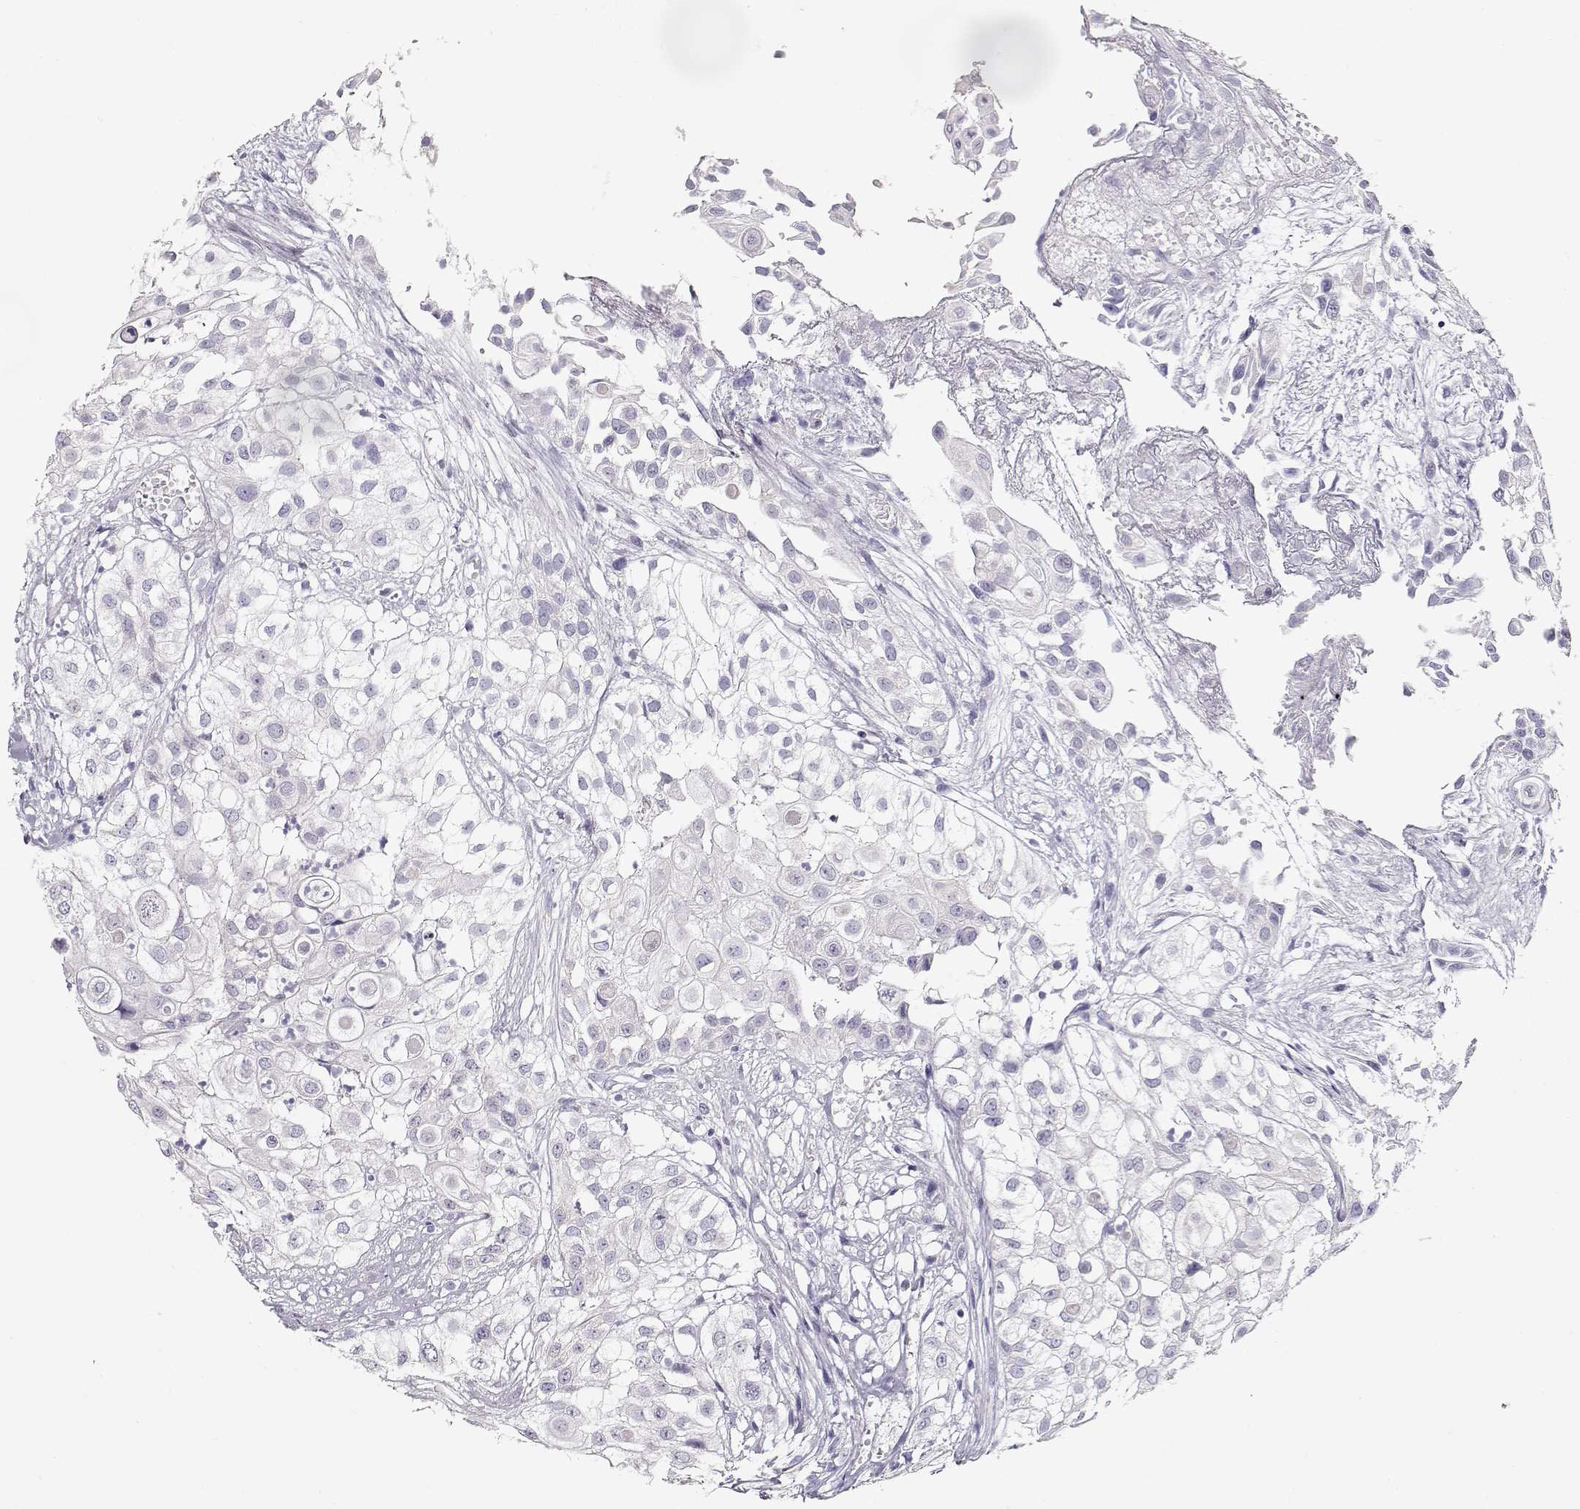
{"staining": {"intensity": "negative", "quantity": "none", "location": "none"}, "tissue": "urothelial cancer", "cell_type": "Tumor cells", "image_type": "cancer", "snomed": [{"axis": "morphology", "description": "Urothelial carcinoma, High grade"}, {"axis": "topography", "description": "Urinary bladder"}], "caption": "Immunohistochemical staining of urothelial cancer demonstrates no significant positivity in tumor cells.", "gene": "GLIPR1L2", "patient": {"sex": "female", "age": 79}}